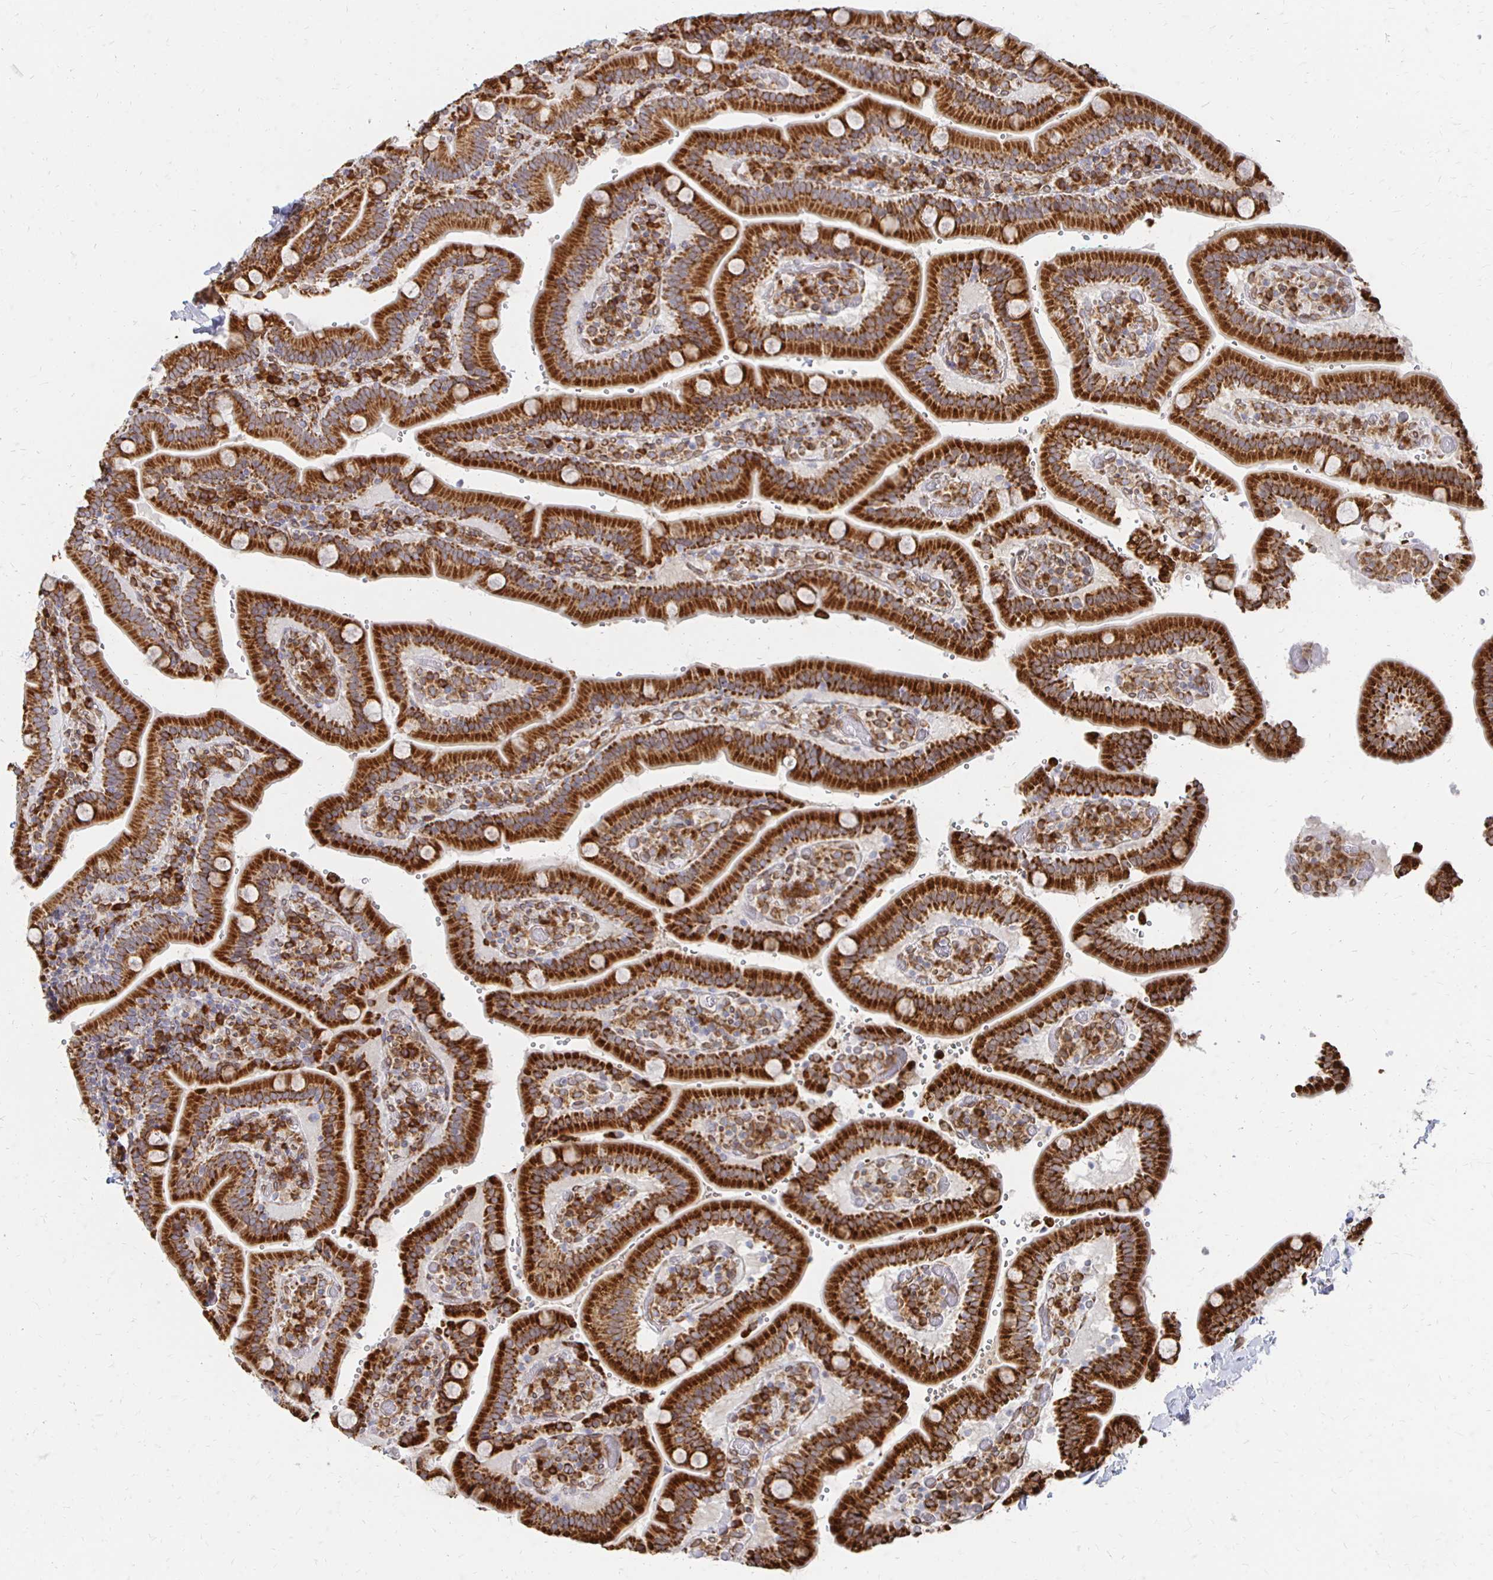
{"staining": {"intensity": "strong", "quantity": ">75%", "location": "cytoplasmic/membranous"}, "tissue": "duodenum", "cell_type": "Glandular cells", "image_type": "normal", "snomed": [{"axis": "morphology", "description": "Normal tissue, NOS"}, {"axis": "topography", "description": "Duodenum"}], "caption": "Immunohistochemical staining of unremarkable duodenum demonstrates >75% levels of strong cytoplasmic/membranous protein positivity in about >75% of glandular cells.", "gene": "PELI3", "patient": {"sex": "female", "age": 62}}